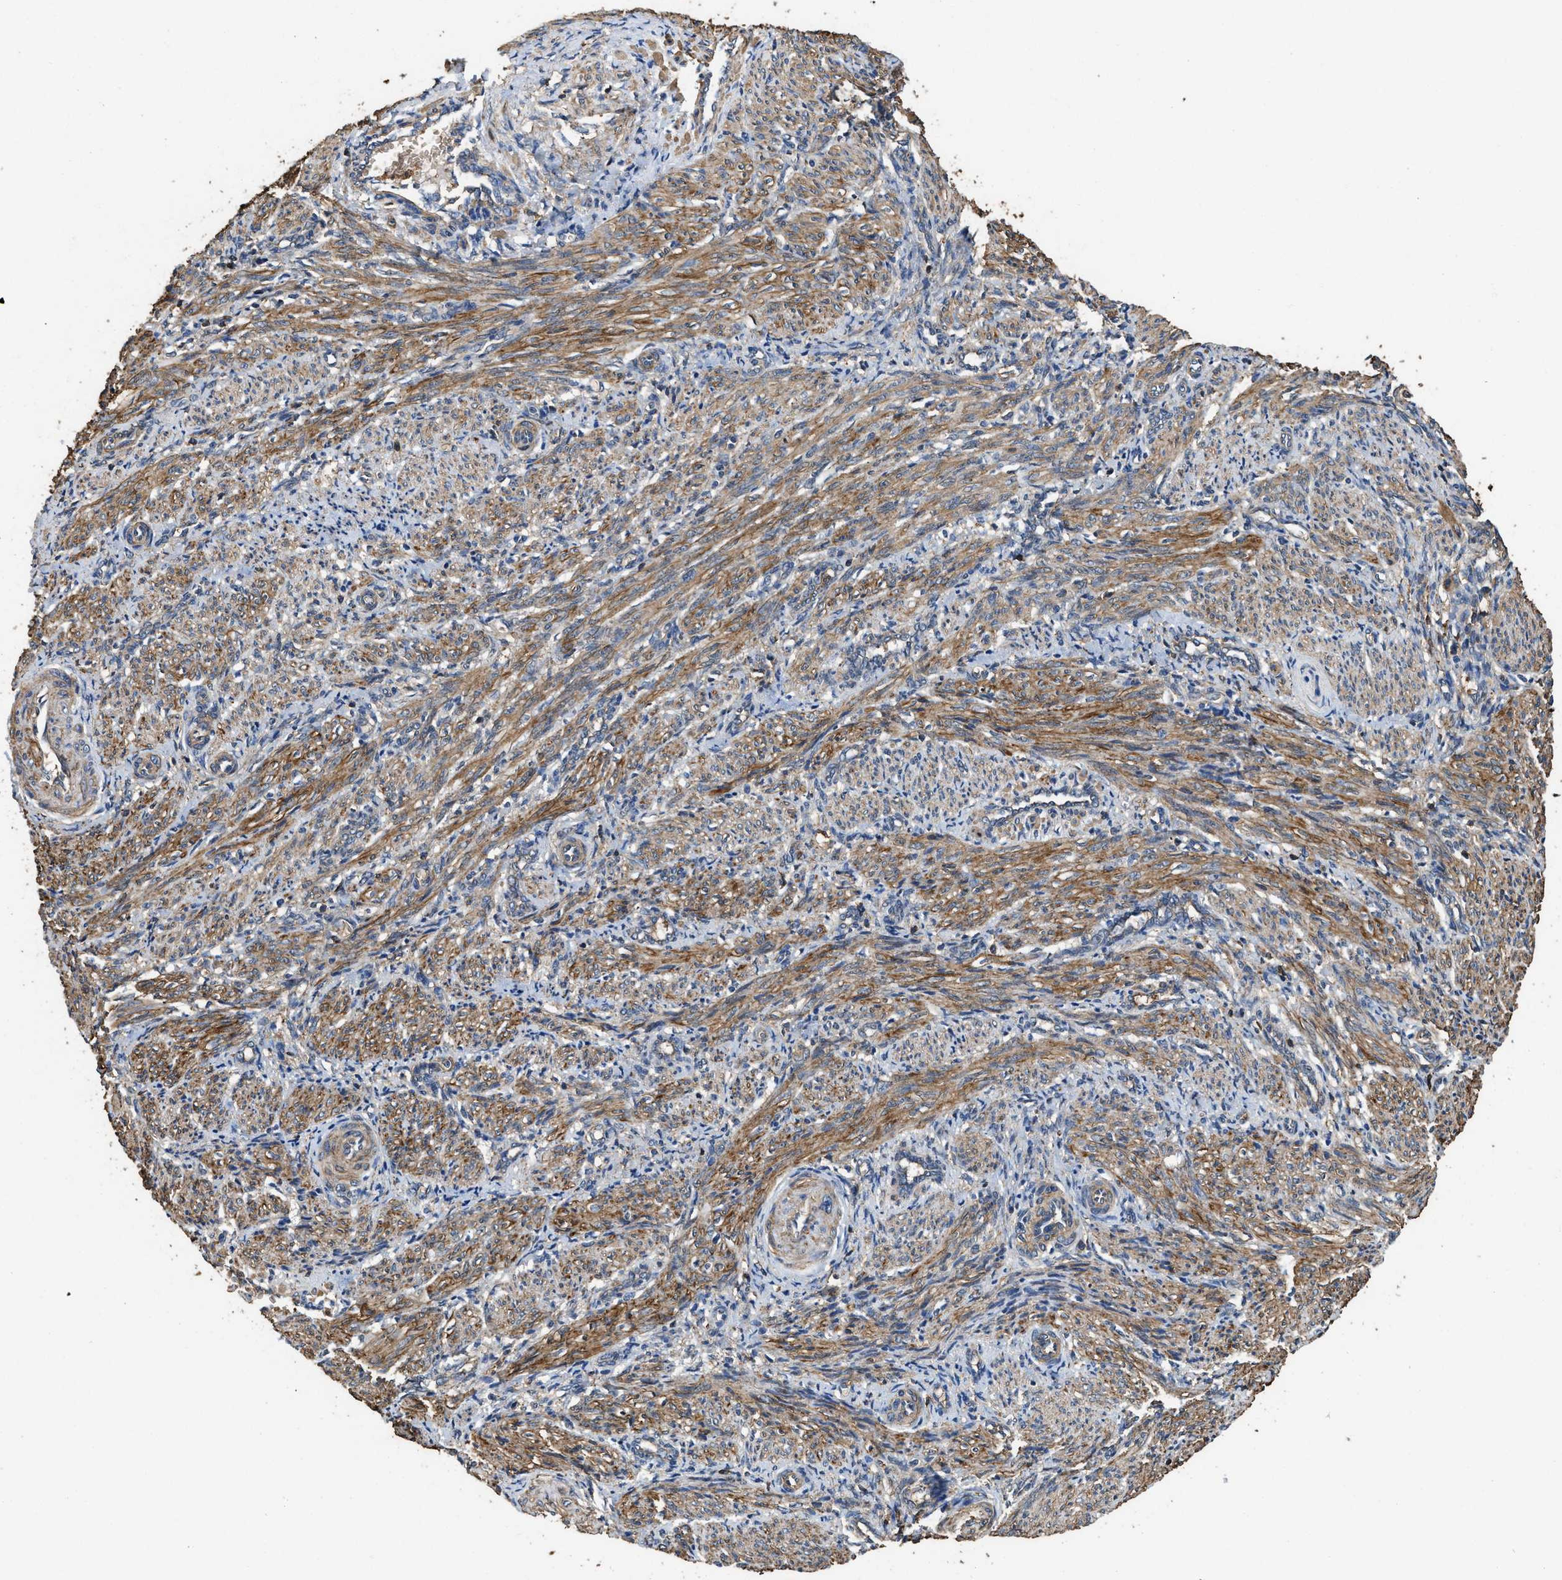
{"staining": {"intensity": "moderate", "quantity": ">75%", "location": "cytoplasmic/membranous"}, "tissue": "smooth muscle", "cell_type": "Smooth muscle cells", "image_type": "normal", "snomed": [{"axis": "morphology", "description": "Normal tissue, NOS"}, {"axis": "topography", "description": "Endometrium"}], "caption": "High-magnification brightfield microscopy of benign smooth muscle stained with DAB (3,3'-diaminobenzidine) (brown) and counterstained with hematoxylin (blue). smooth muscle cells exhibit moderate cytoplasmic/membranous expression is seen in about>75% of cells.", "gene": "LINGO2", "patient": {"sex": "female", "age": 33}}